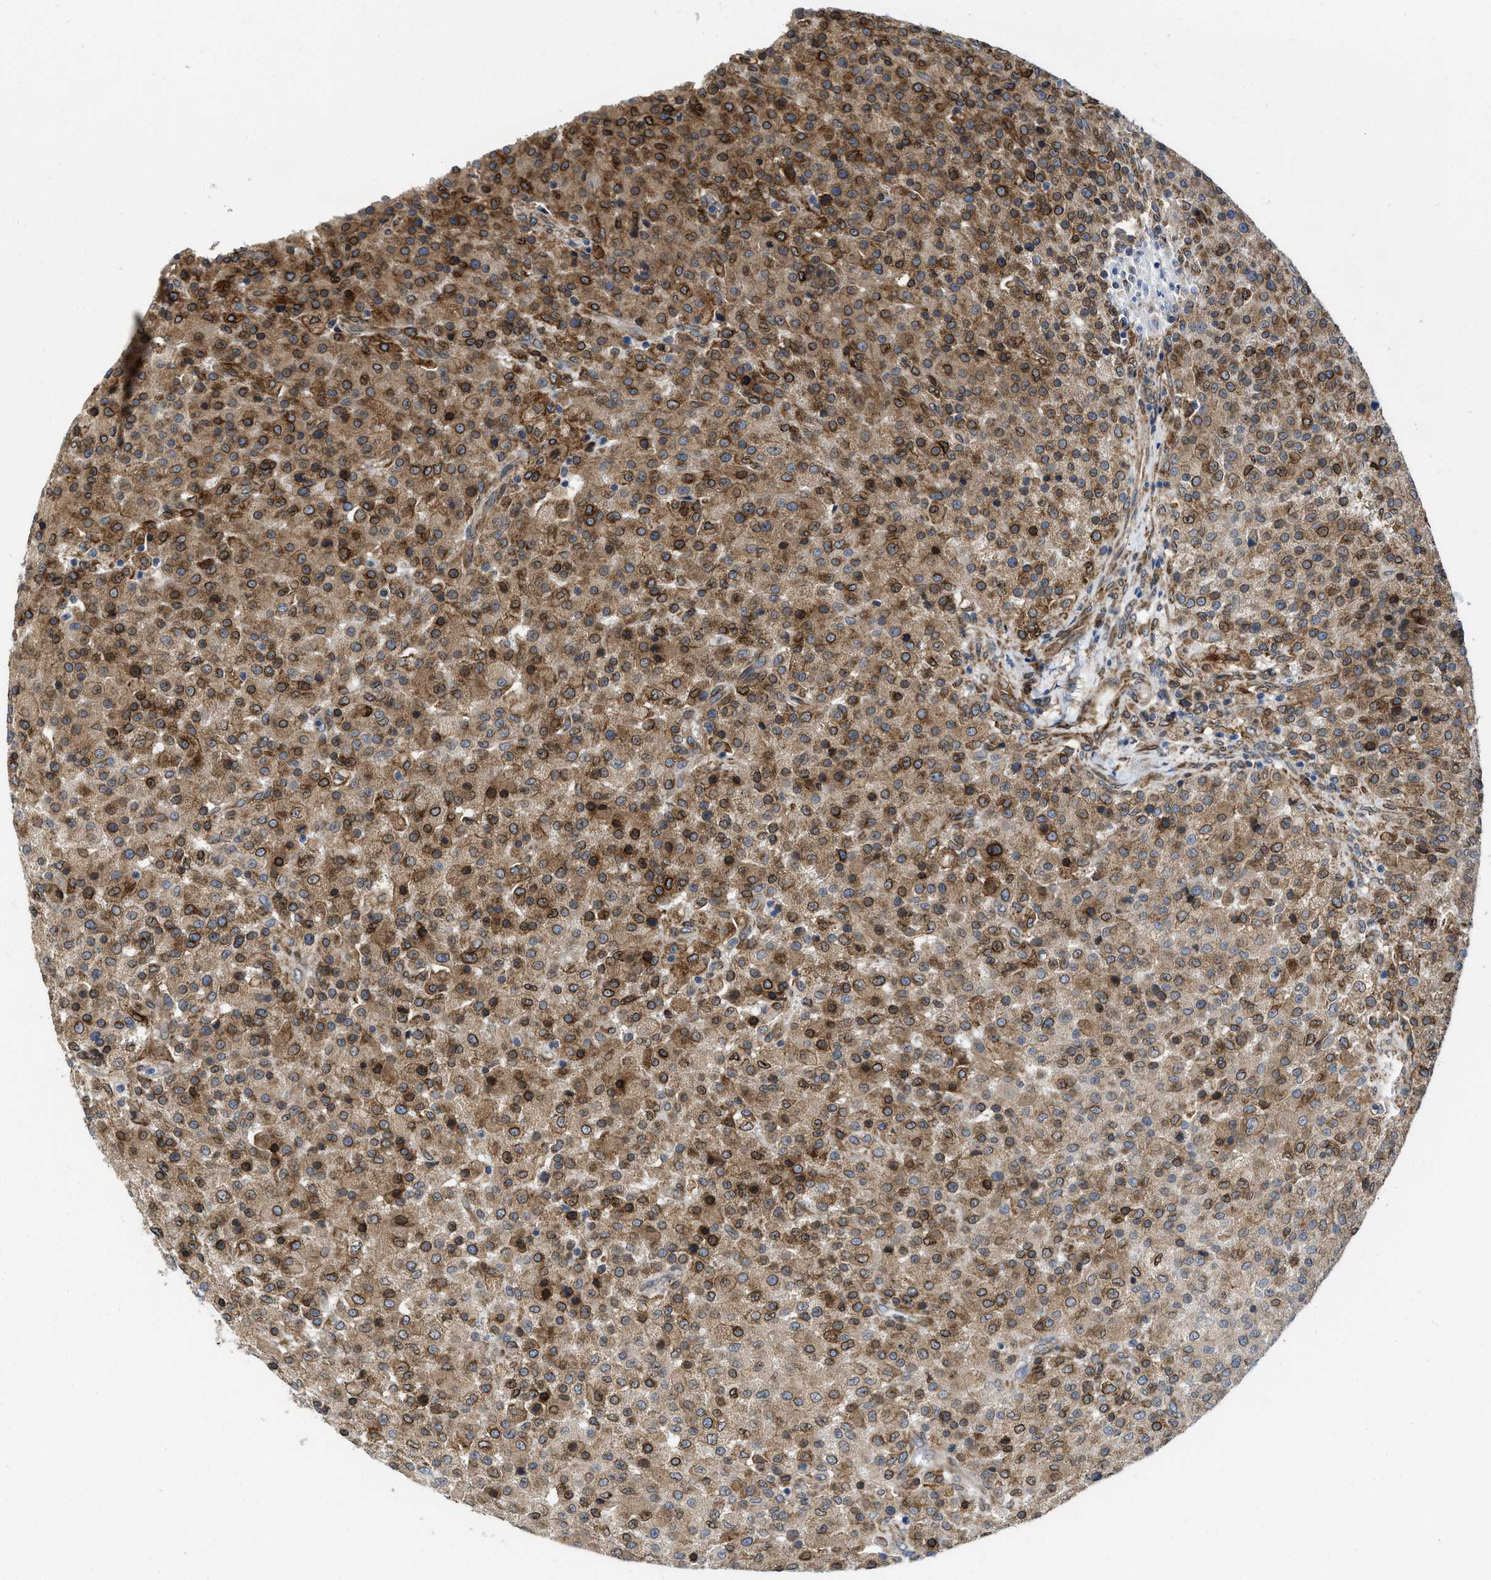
{"staining": {"intensity": "strong", "quantity": ">75%", "location": "cytoplasmic/membranous"}, "tissue": "testis cancer", "cell_type": "Tumor cells", "image_type": "cancer", "snomed": [{"axis": "morphology", "description": "Seminoma, NOS"}, {"axis": "topography", "description": "Testis"}], "caption": "A high-resolution photomicrograph shows immunohistochemistry staining of testis seminoma, which exhibits strong cytoplasmic/membranous positivity in approximately >75% of tumor cells.", "gene": "ERLIN2", "patient": {"sex": "male", "age": 59}}